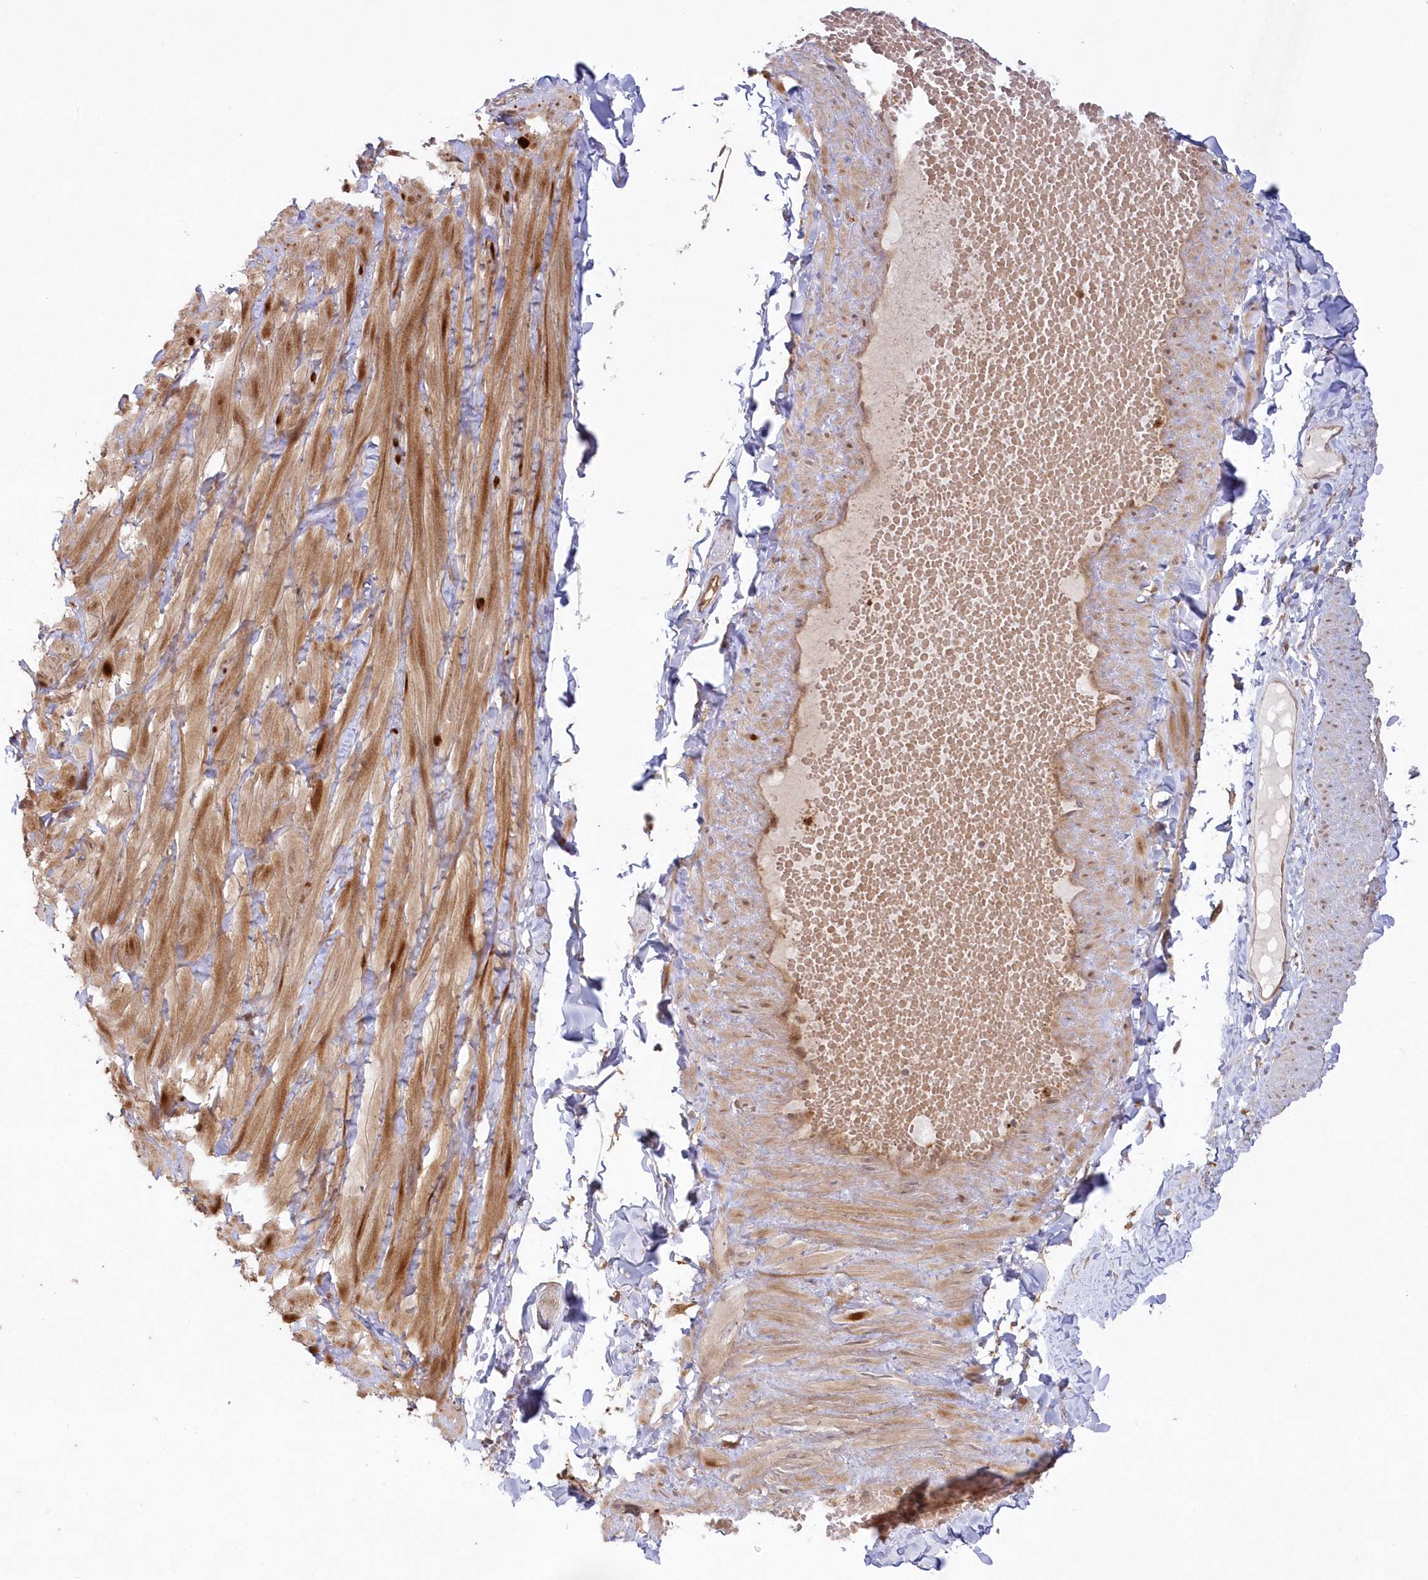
{"staining": {"intensity": "strong", "quantity": ">75%", "location": "cytoplasmic/membranous"}, "tissue": "adipose tissue", "cell_type": "Adipocytes", "image_type": "normal", "snomed": [{"axis": "morphology", "description": "Normal tissue, NOS"}, {"axis": "topography", "description": "Adipose tissue"}, {"axis": "topography", "description": "Vascular tissue"}, {"axis": "topography", "description": "Peripheral nerve tissue"}], "caption": "This is a photomicrograph of immunohistochemistry (IHC) staining of benign adipose tissue, which shows strong expression in the cytoplasmic/membranous of adipocytes.", "gene": "GBE1", "patient": {"sex": "male", "age": 25}}